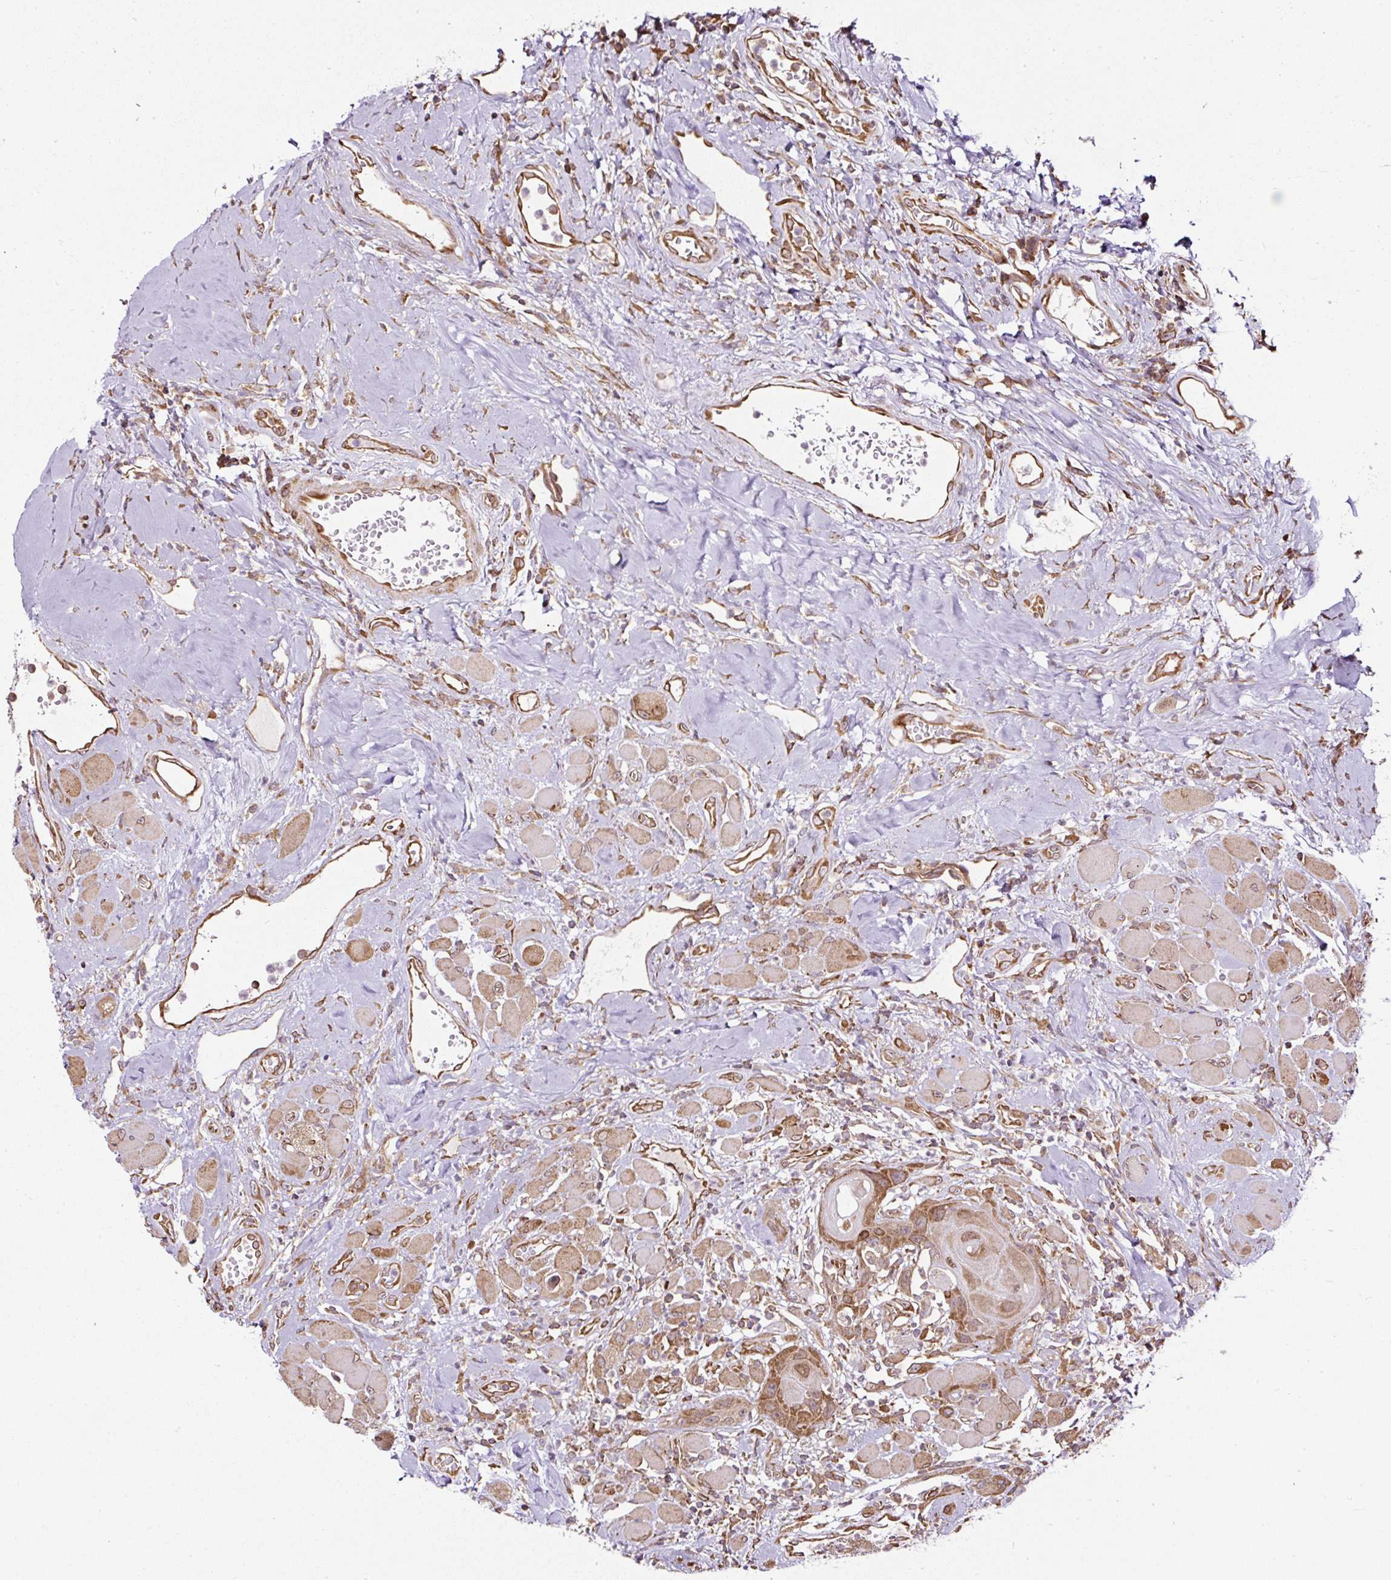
{"staining": {"intensity": "moderate", "quantity": ">75%", "location": "cytoplasmic/membranous"}, "tissue": "head and neck cancer", "cell_type": "Tumor cells", "image_type": "cancer", "snomed": [{"axis": "morphology", "description": "Squamous cell carcinoma, NOS"}, {"axis": "topography", "description": "Head-Neck"}], "caption": "High-power microscopy captured an immunohistochemistry (IHC) histopathology image of head and neck cancer (squamous cell carcinoma), revealing moderate cytoplasmic/membranous staining in about >75% of tumor cells. (Stains: DAB in brown, nuclei in blue, Microscopy: brightfield microscopy at high magnification).", "gene": "KDM4E", "patient": {"sex": "female", "age": 59}}